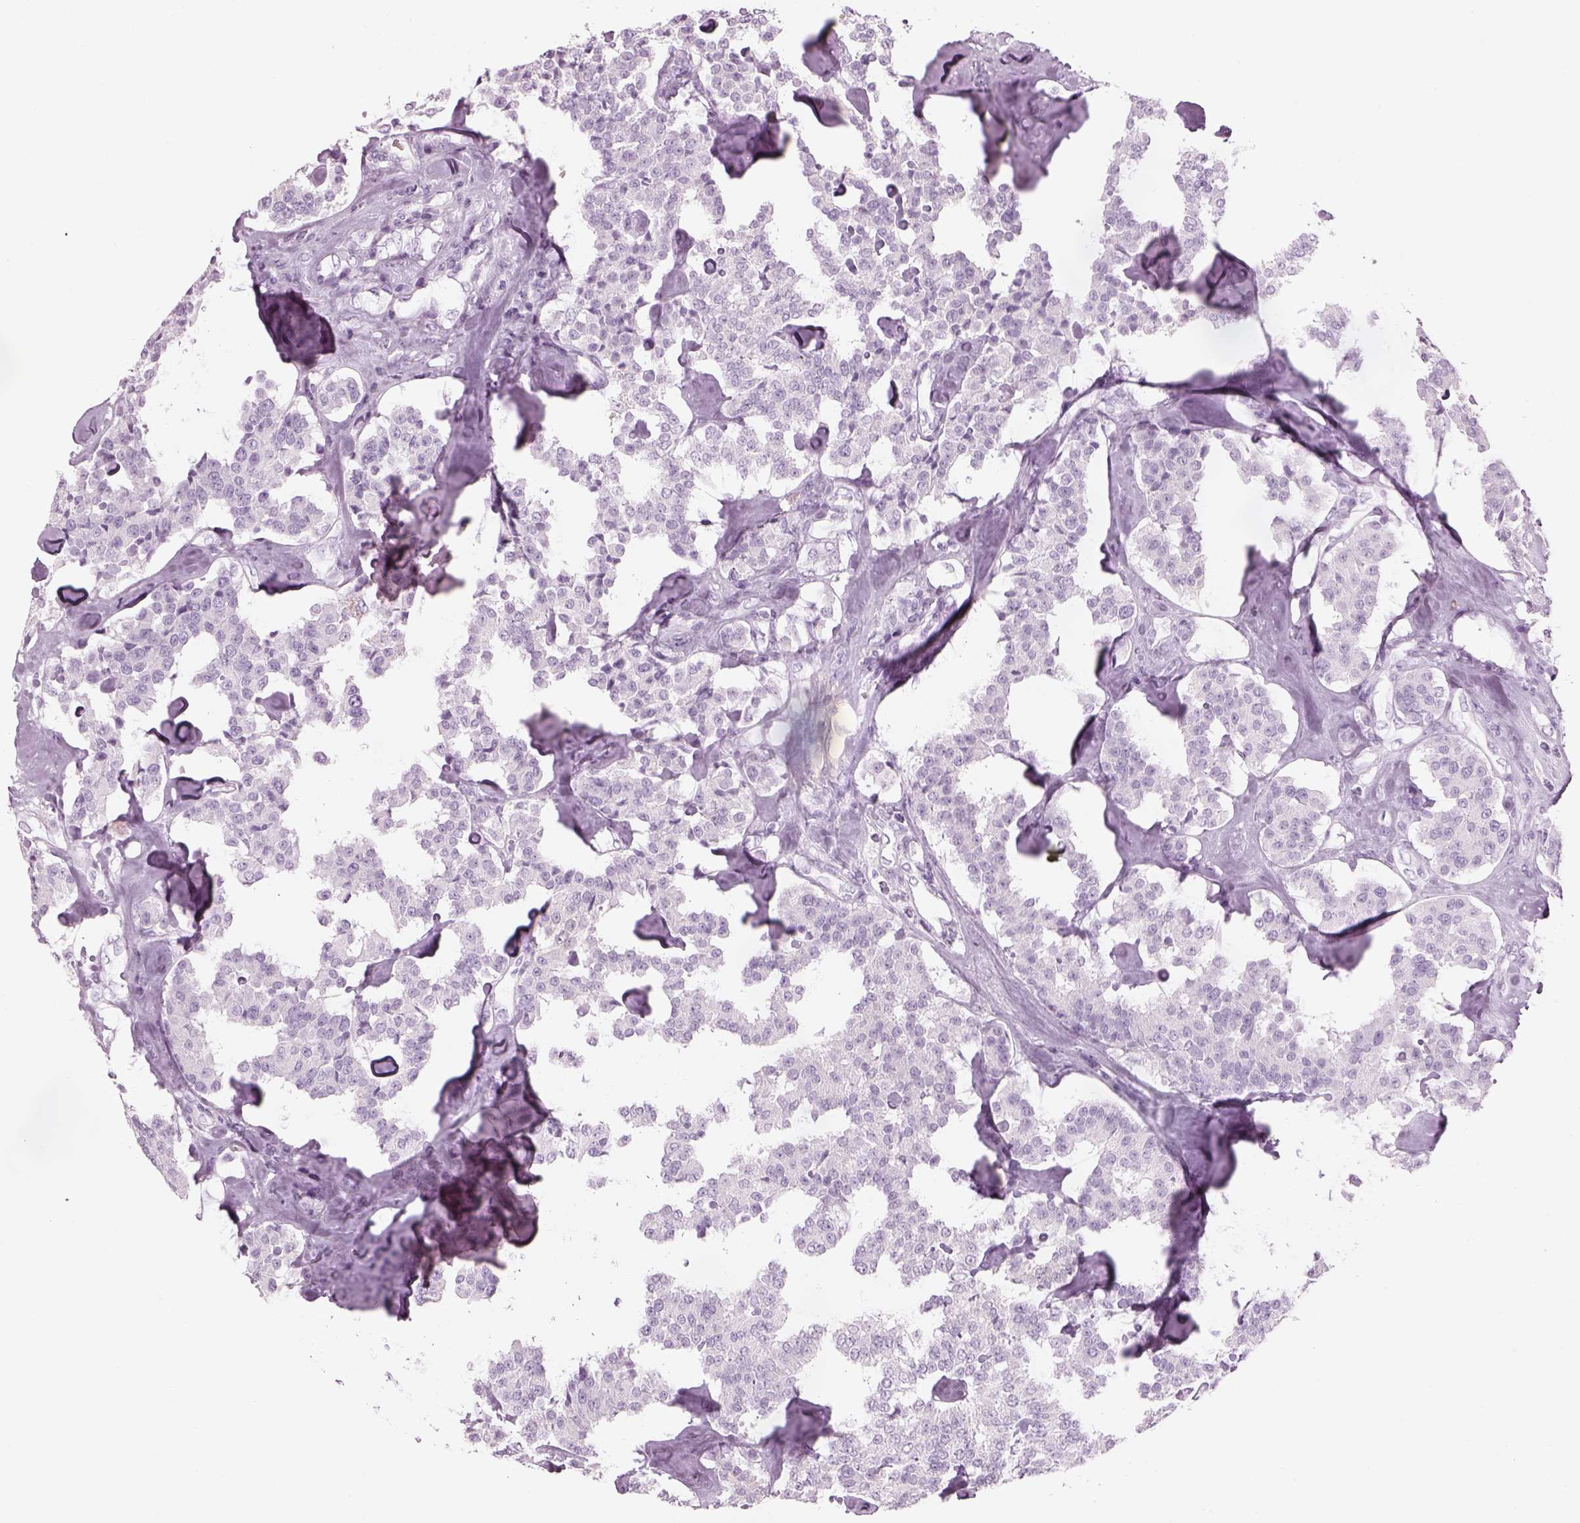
{"staining": {"intensity": "negative", "quantity": "none", "location": "none"}, "tissue": "carcinoid", "cell_type": "Tumor cells", "image_type": "cancer", "snomed": [{"axis": "morphology", "description": "Carcinoid, malignant, NOS"}, {"axis": "topography", "description": "Pancreas"}], "caption": "High magnification brightfield microscopy of carcinoid stained with DAB (brown) and counterstained with hematoxylin (blue): tumor cells show no significant expression.", "gene": "SAG", "patient": {"sex": "male", "age": 41}}